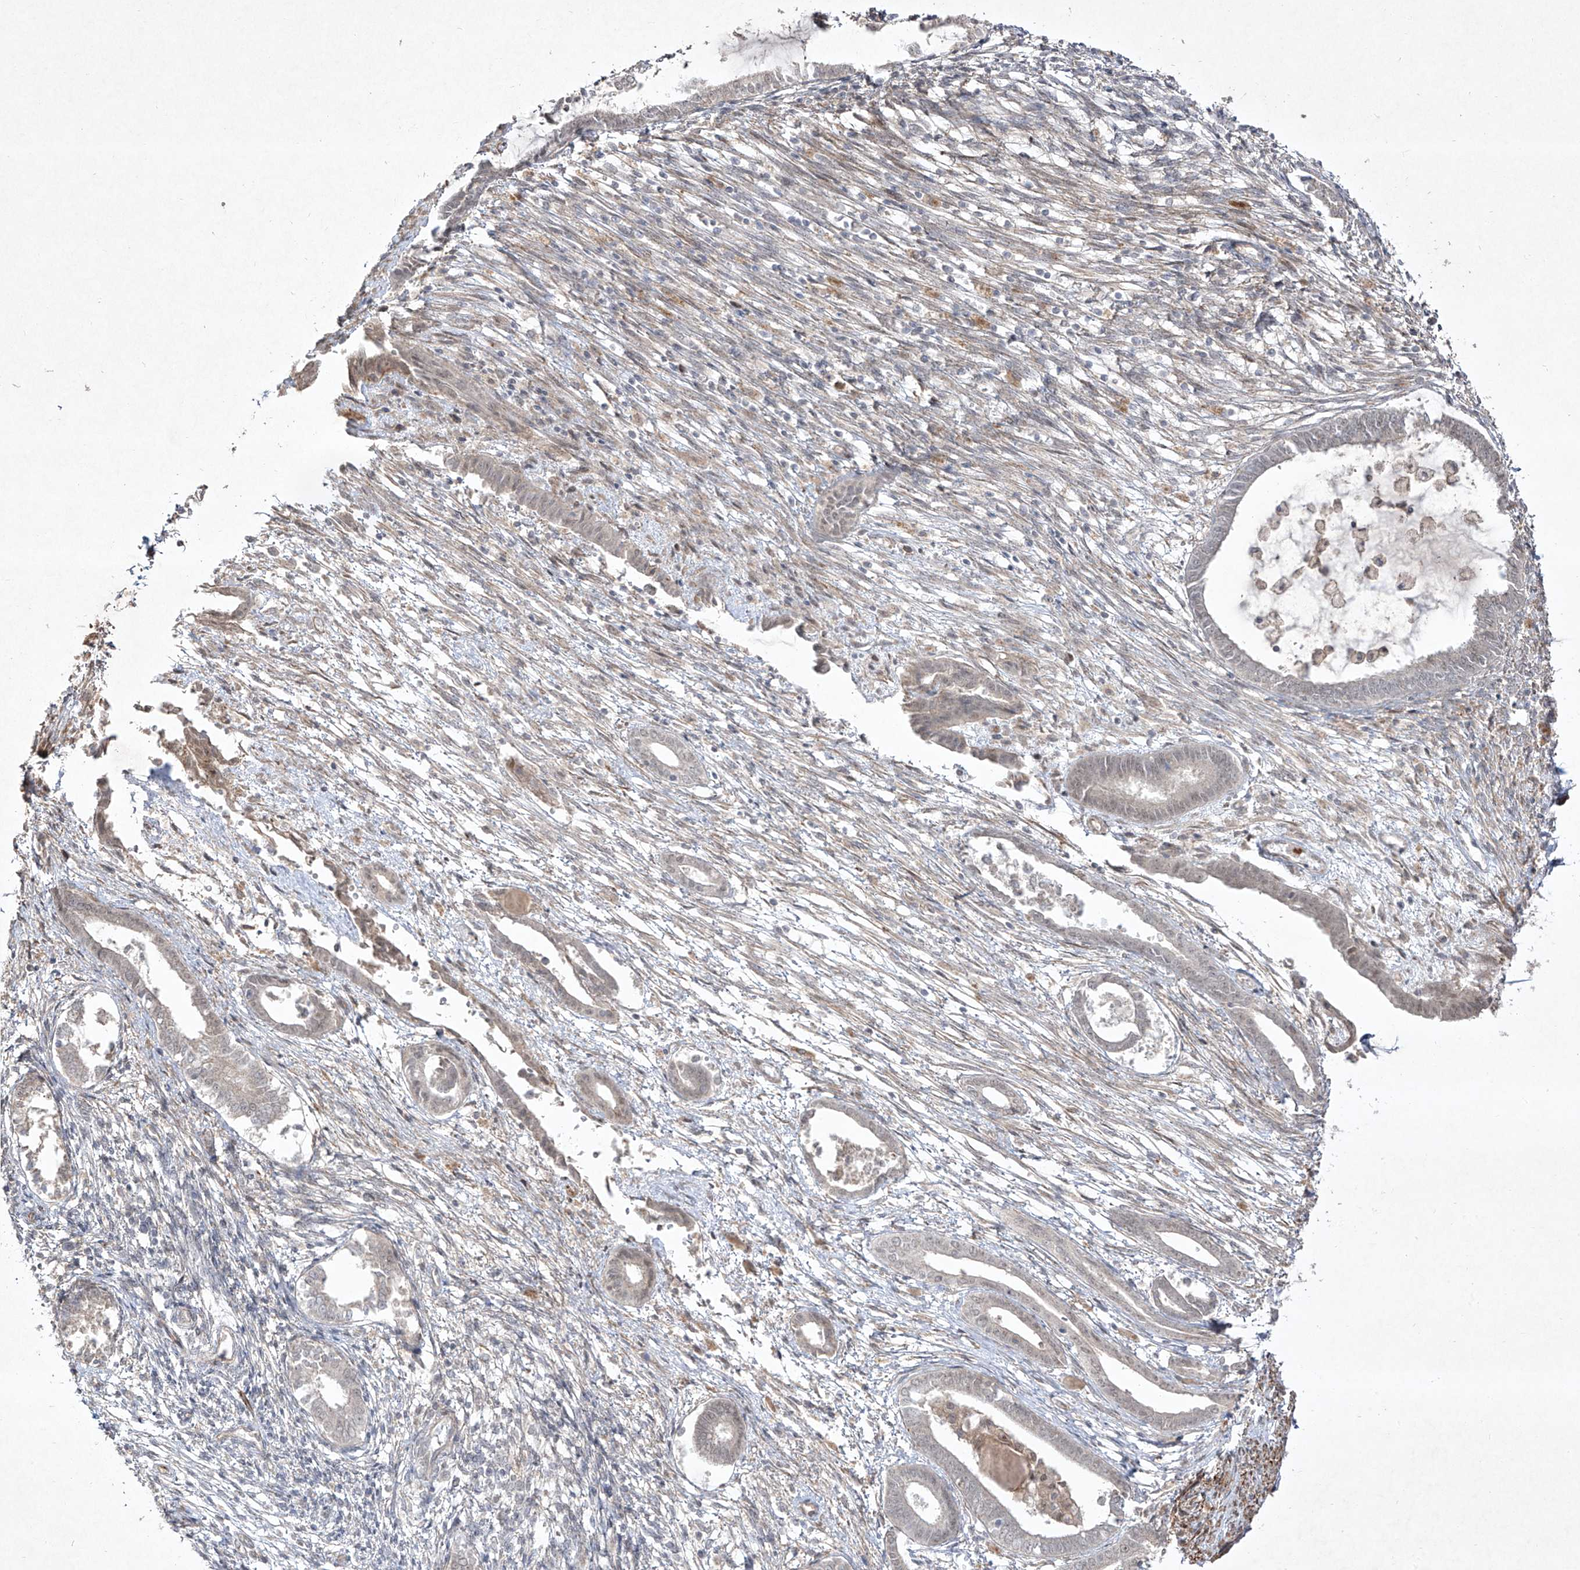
{"staining": {"intensity": "negative", "quantity": "none", "location": "none"}, "tissue": "endometrium", "cell_type": "Cells in endometrial stroma", "image_type": "normal", "snomed": [{"axis": "morphology", "description": "Normal tissue, NOS"}, {"axis": "topography", "description": "Endometrium"}], "caption": "Micrograph shows no significant protein positivity in cells in endometrial stroma of benign endometrium.", "gene": "KDM1B", "patient": {"sex": "female", "age": 56}}